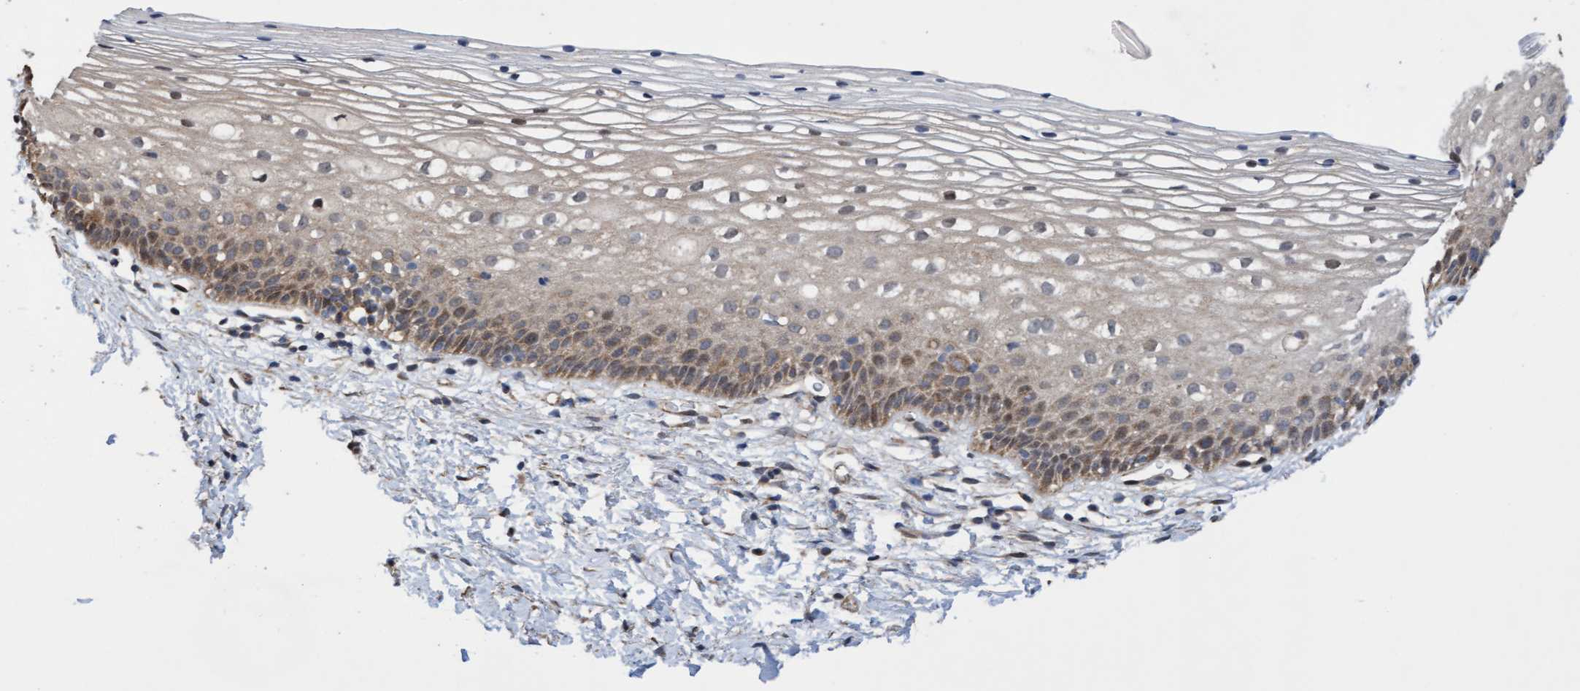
{"staining": {"intensity": "weak", "quantity": ">75%", "location": "cytoplasmic/membranous"}, "tissue": "cervix", "cell_type": "Glandular cells", "image_type": "normal", "snomed": [{"axis": "morphology", "description": "Normal tissue, NOS"}, {"axis": "topography", "description": "Cervix"}], "caption": "Protein staining of unremarkable cervix displays weak cytoplasmic/membranous positivity in about >75% of glandular cells. (Brightfield microscopy of DAB IHC at high magnification).", "gene": "ITFG1", "patient": {"sex": "female", "age": 72}}